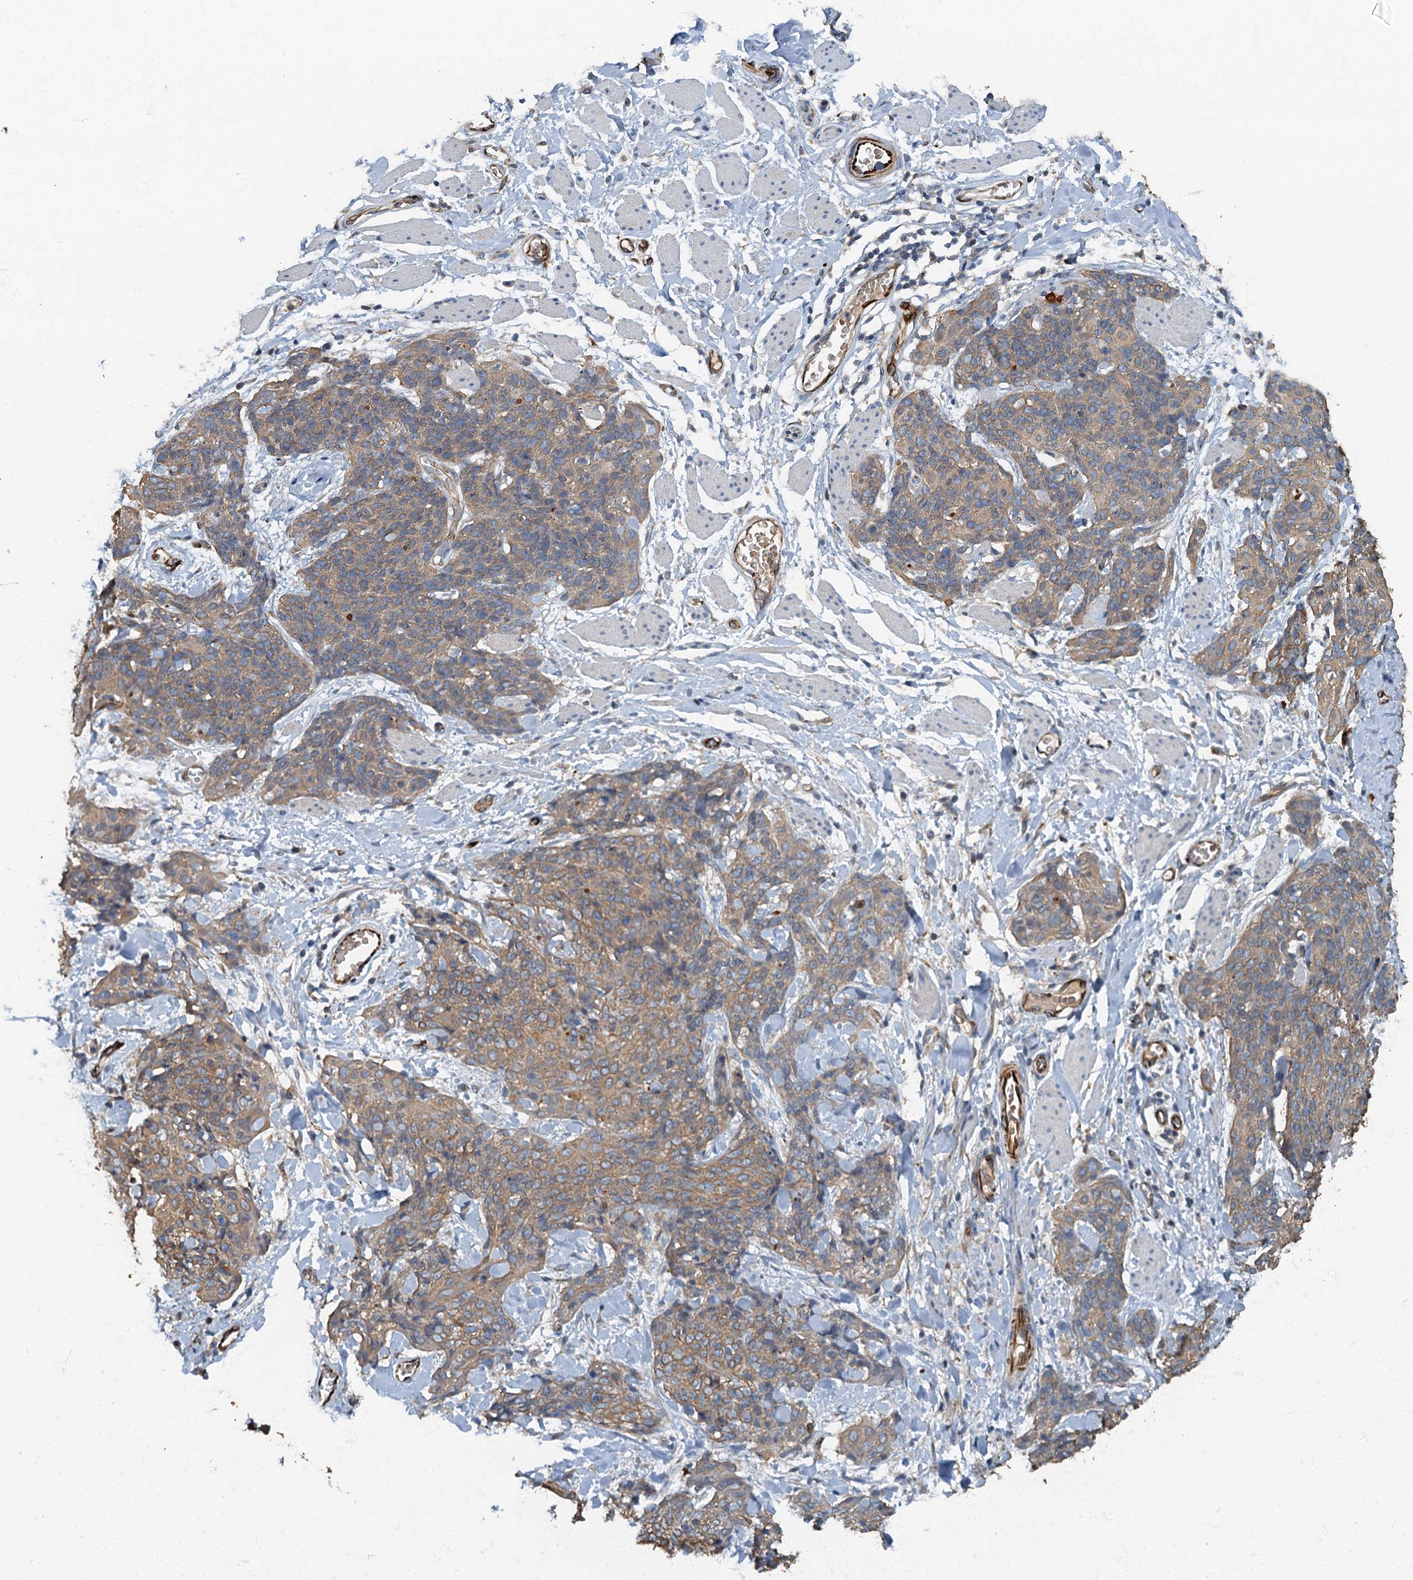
{"staining": {"intensity": "moderate", "quantity": ">75%", "location": "cytoplasmic/membranous"}, "tissue": "skin cancer", "cell_type": "Tumor cells", "image_type": "cancer", "snomed": [{"axis": "morphology", "description": "Squamous cell carcinoma, NOS"}, {"axis": "topography", "description": "Skin"}, {"axis": "topography", "description": "Vulva"}], "caption": "Immunohistochemical staining of squamous cell carcinoma (skin) reveals medium levels of moderate cytoplasmic/membranous protein staining in about >75% of tumor cells.", "gene": "ARL11", "patient": {"sex": "female", "age": 85}}